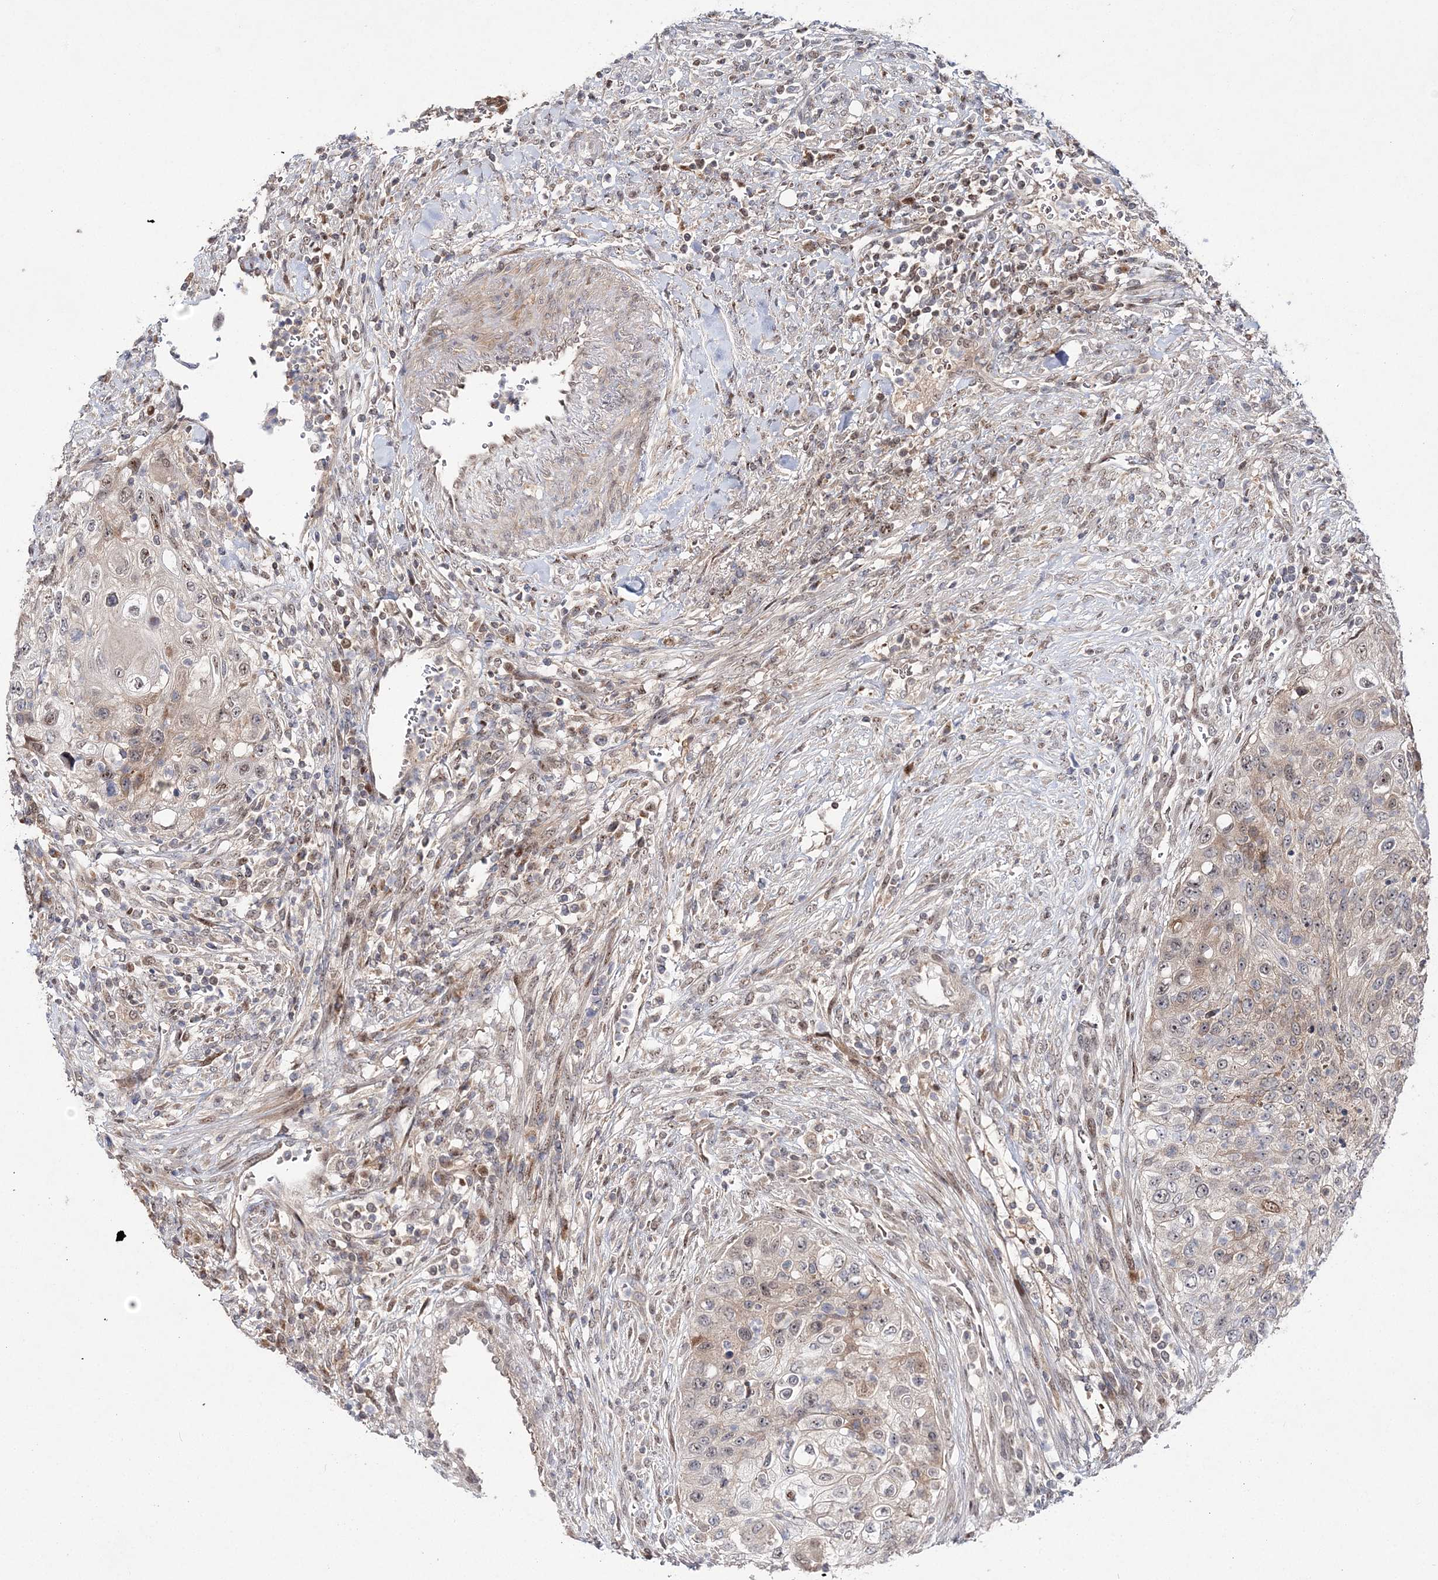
{"staining": {"intensity": "moderate", "quantity": "<25%", "location": "cytoplasmic/membranous"}, "tissue": "urothelial cancer", "cell_type": "Tumor cells", "image_type": "cancer", "snomed": [{"axis": "morphology", "description": "Urothelial carcinoma, High grade"}, {"axis": "topography", "description": "Urinary bladder"}], "caption": "About <25% of tumor cells in urothelial cancer display moderate cytoplasmic/membranous protein positivity as visualized by brown immunohistochemical staining.", "gene": "NIF3L1", "patient": {"sex": "female", "age": 60}}